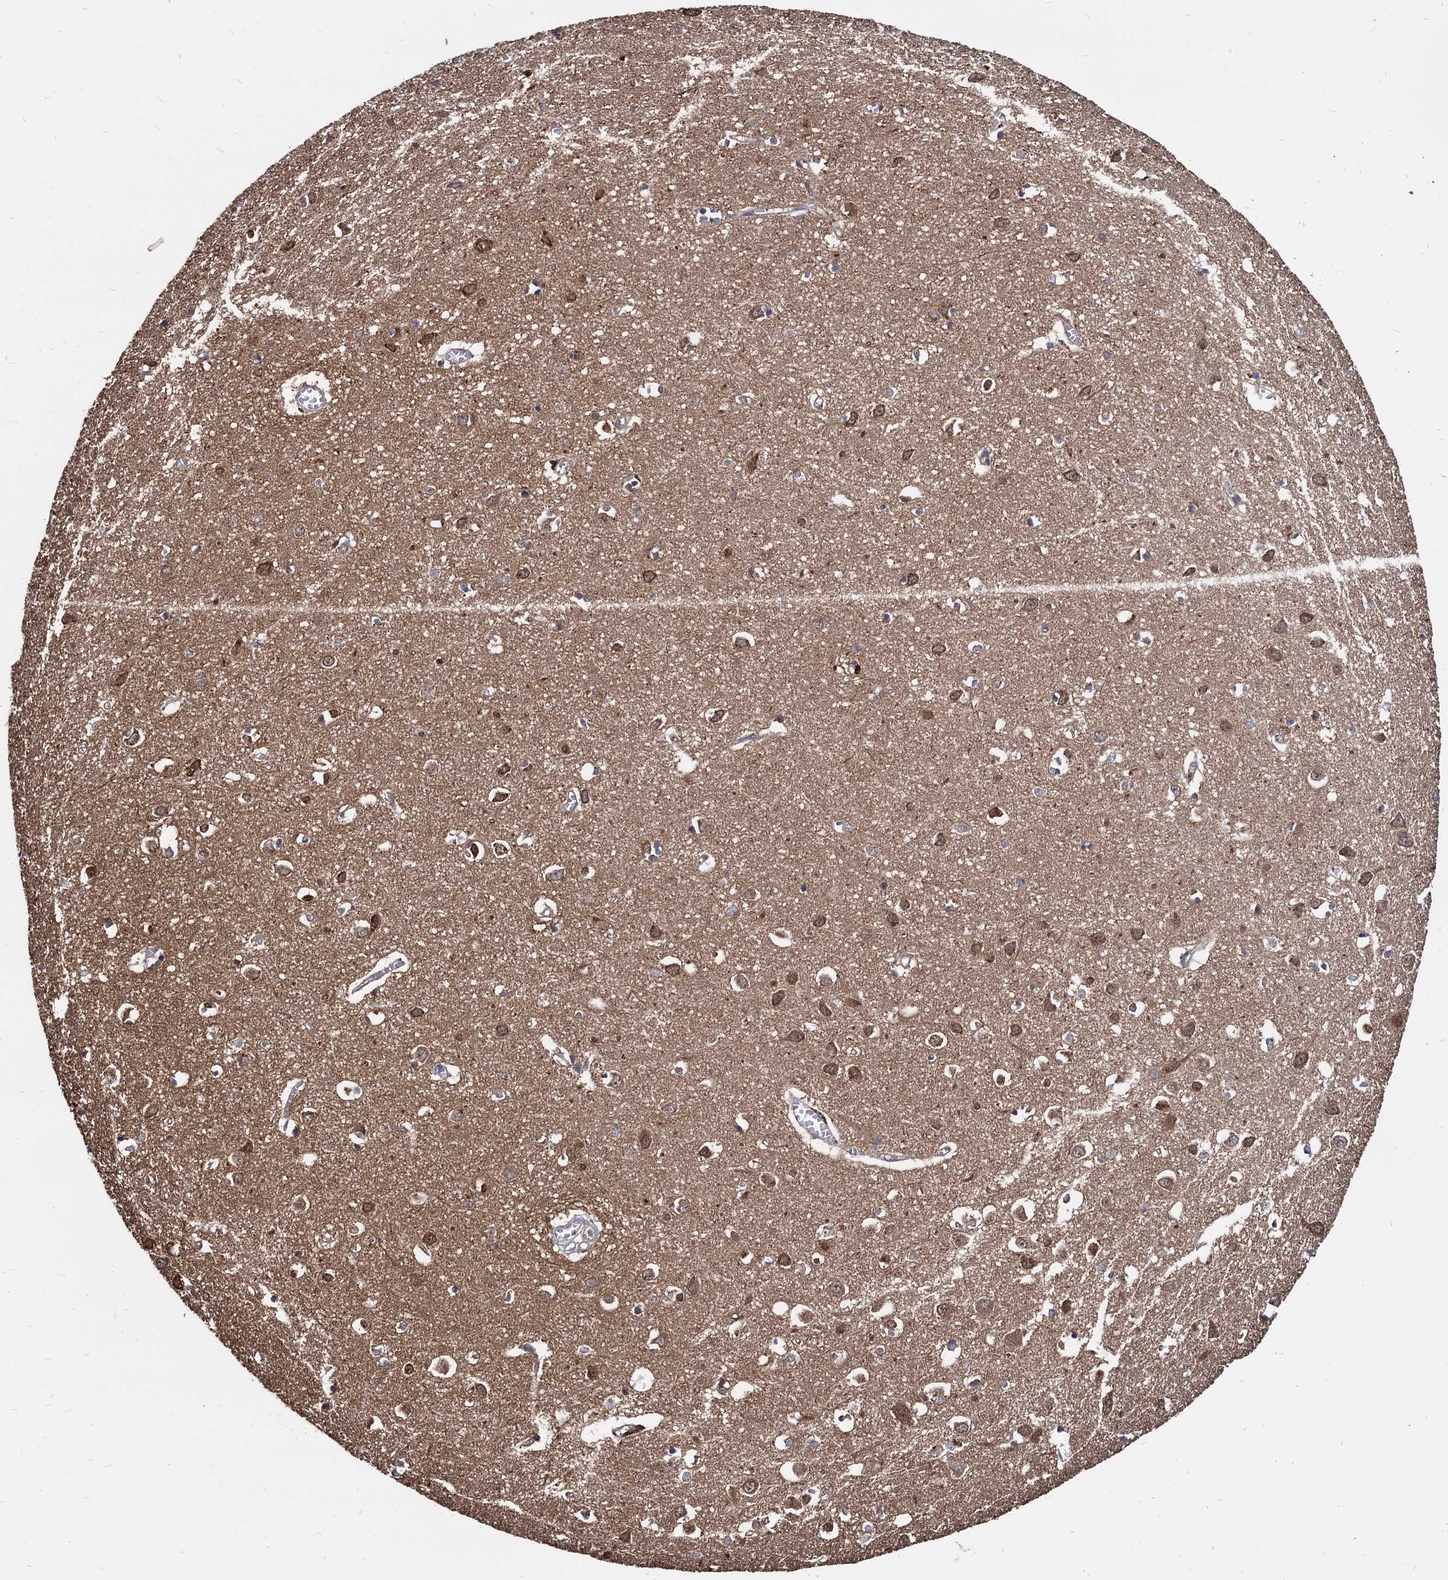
{"staining": {"intensity": "negative", "quantity": "none", "location": "none"}, "tissue": "cerebral cortex", "cell_type": "Endothelial cells", "image_type": "normal", "snomed": [{"axis": "morphology", "description": "Normal tissue, NOS"}, {"axis": "topography", "description": "Cerebral cortex"}], "caption": "Endothelial cells show no significant staining in unremarkable cerebral cortex. (Immunohistochemistry, brightfield microscopy, high magnification).", "gene": "ESD", "patient": {"sex": "female", "age": 64}}